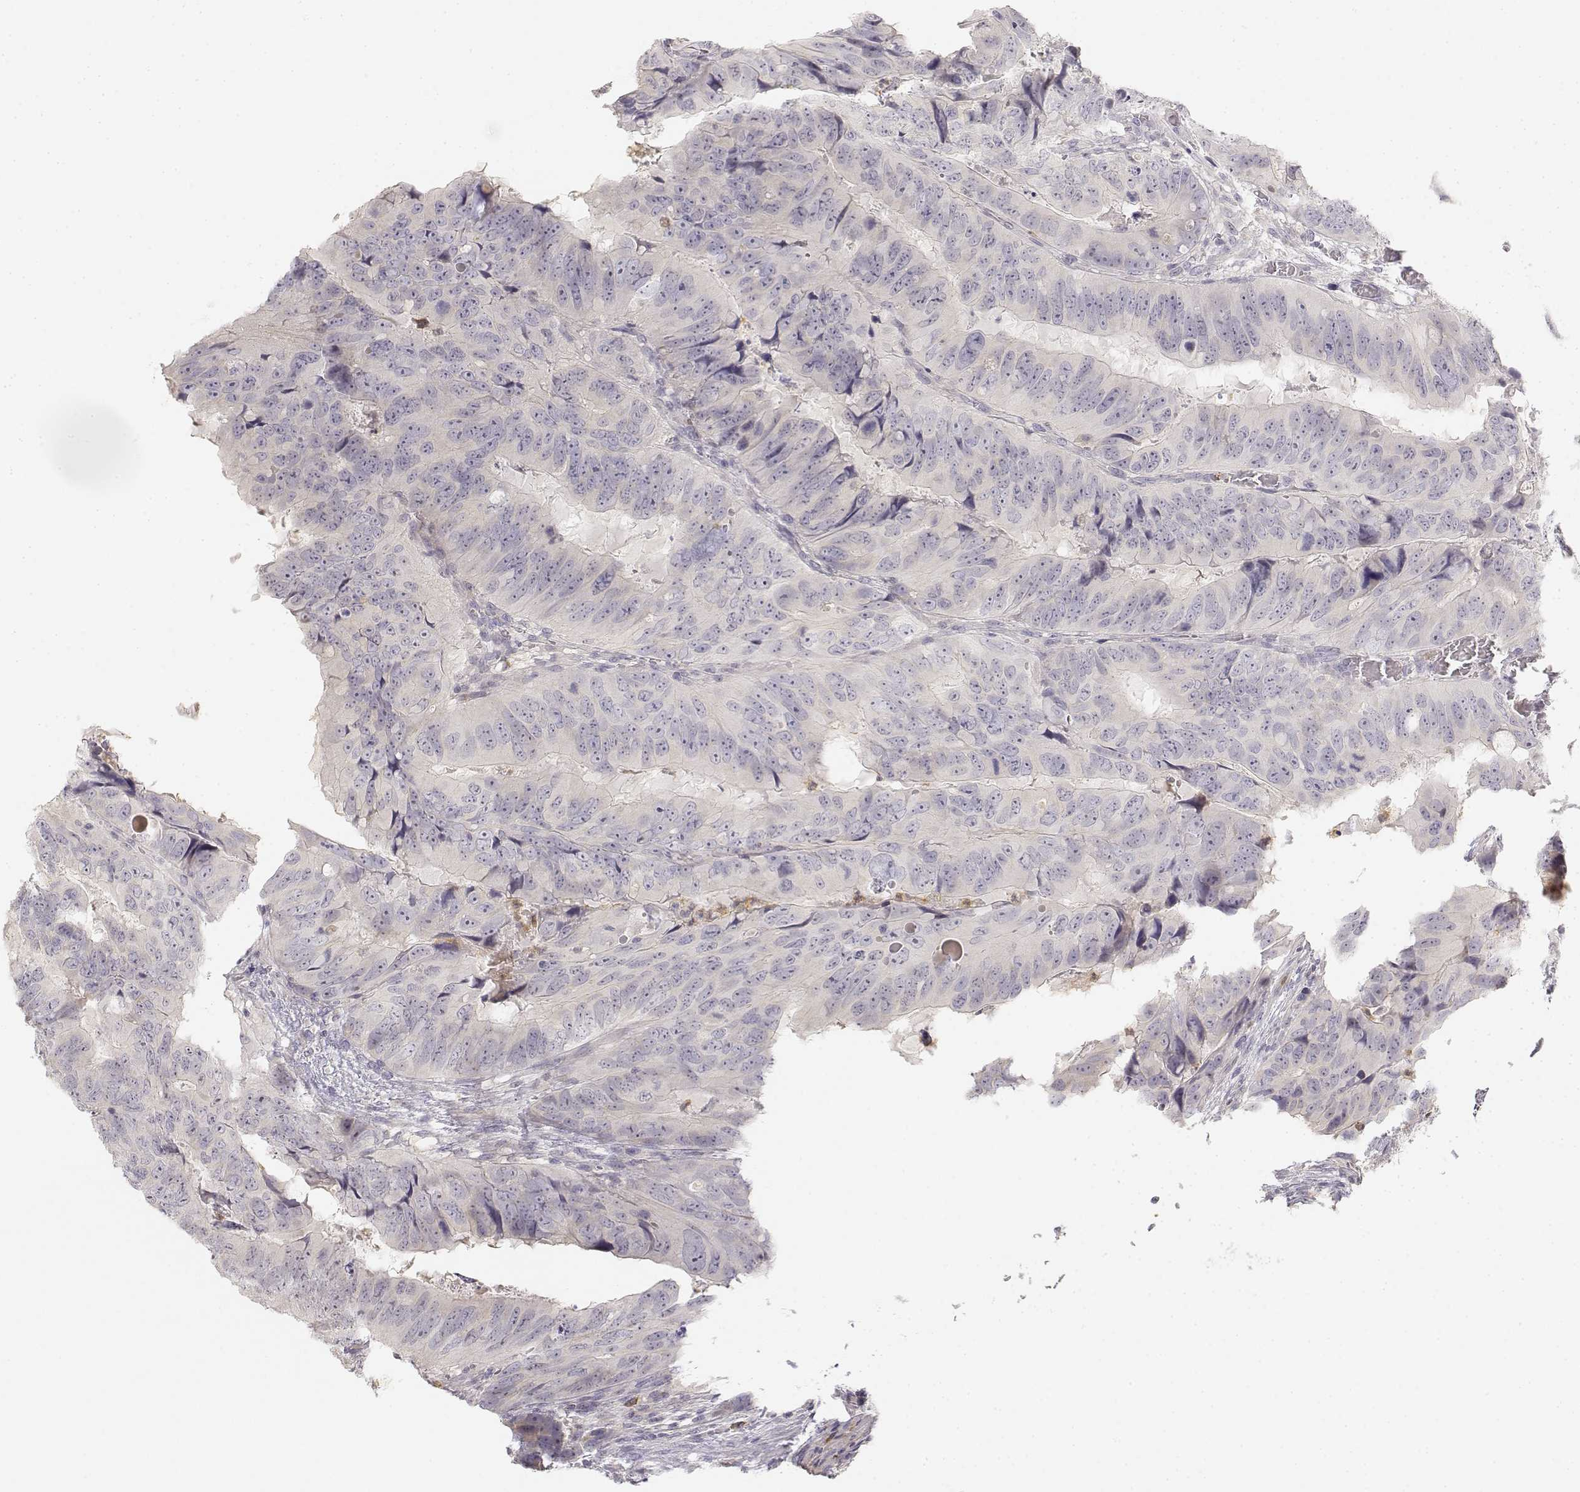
{"staining": {"intensity": "negative", "quantity": "none", "location": "none"}, "tissue": "colorectal cancer", "cell_type": "Tumor cells", "image_type": "cancer", "snomed": [{"axis": "morphology", "description": "Adenocarcinoma, NOS"}, {"axis": "topography", "description": "Colon"}], "caption": "Immunohistochemistry (IHC) of human colorectal cancer displays no staining in tumor cells. (Brightfield microscopy of DAB (3,3'-diaminobenzidine) immunohistochemistry at high magnification).", "gene": "GLIPR1L2", "patient": {"sex": "male", "age": 79}}